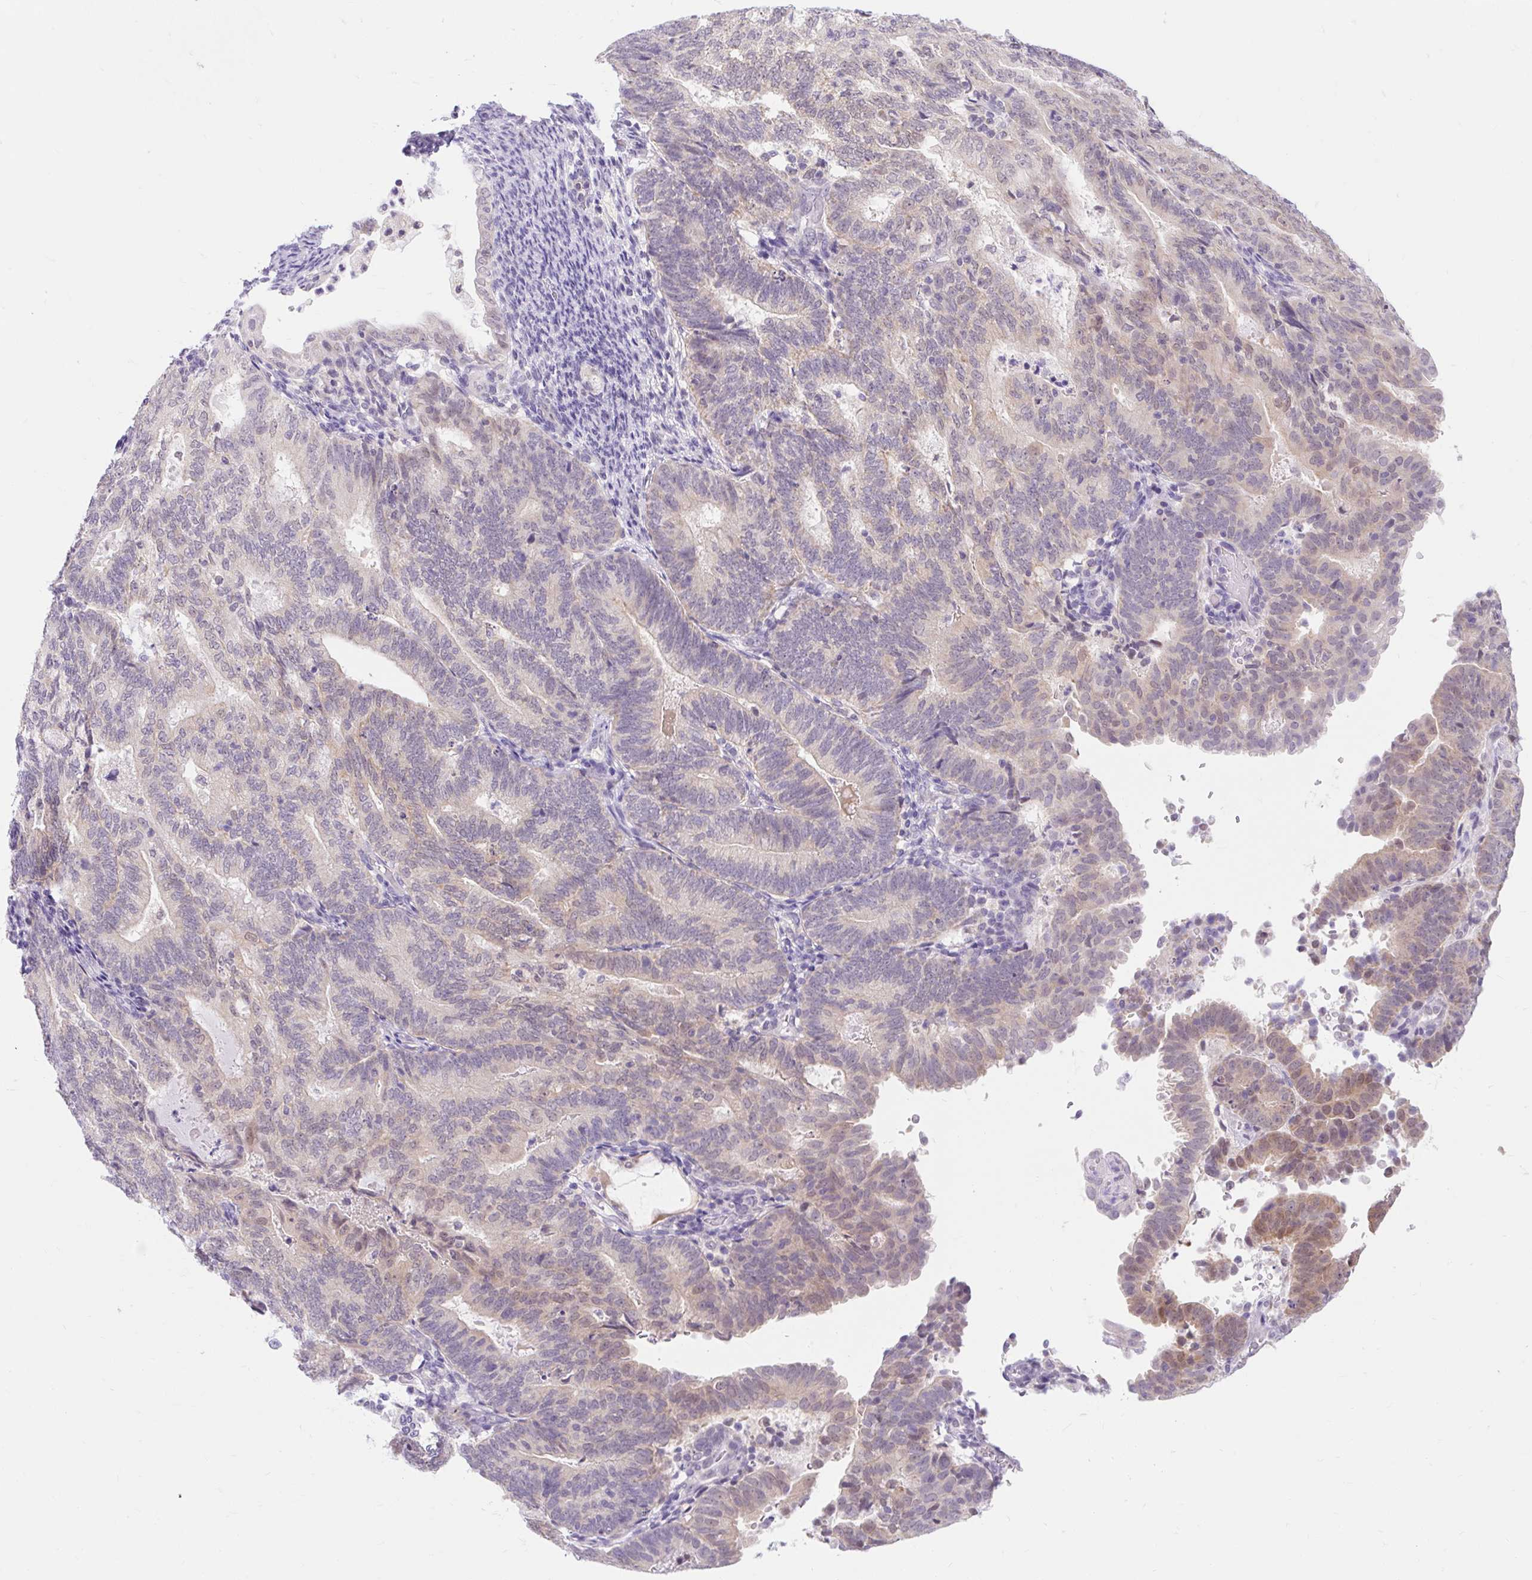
{"staining": {"intensity": "weak", "quantity": "25%-75%", "location": "cytoplasmic/membranous"}, "tissue": "endometrial cancer", "cell_type": "Tumor cells", "image_type": "cancer", "snomed": [{"axis": "morphology", "description": "Adenocarcinoma, NOS"}, {"axis": "topography", "description": "Endometrium"}], "caption": "This micrograph shows IHC staining of endometrial cancer (adenocarcinoma), with low weak cytoplasmic/membranous expression in approximately 25%-75% of tumor cells.", "gene": "ITPK1", "patient": {"sex": "female", "age": 70}}